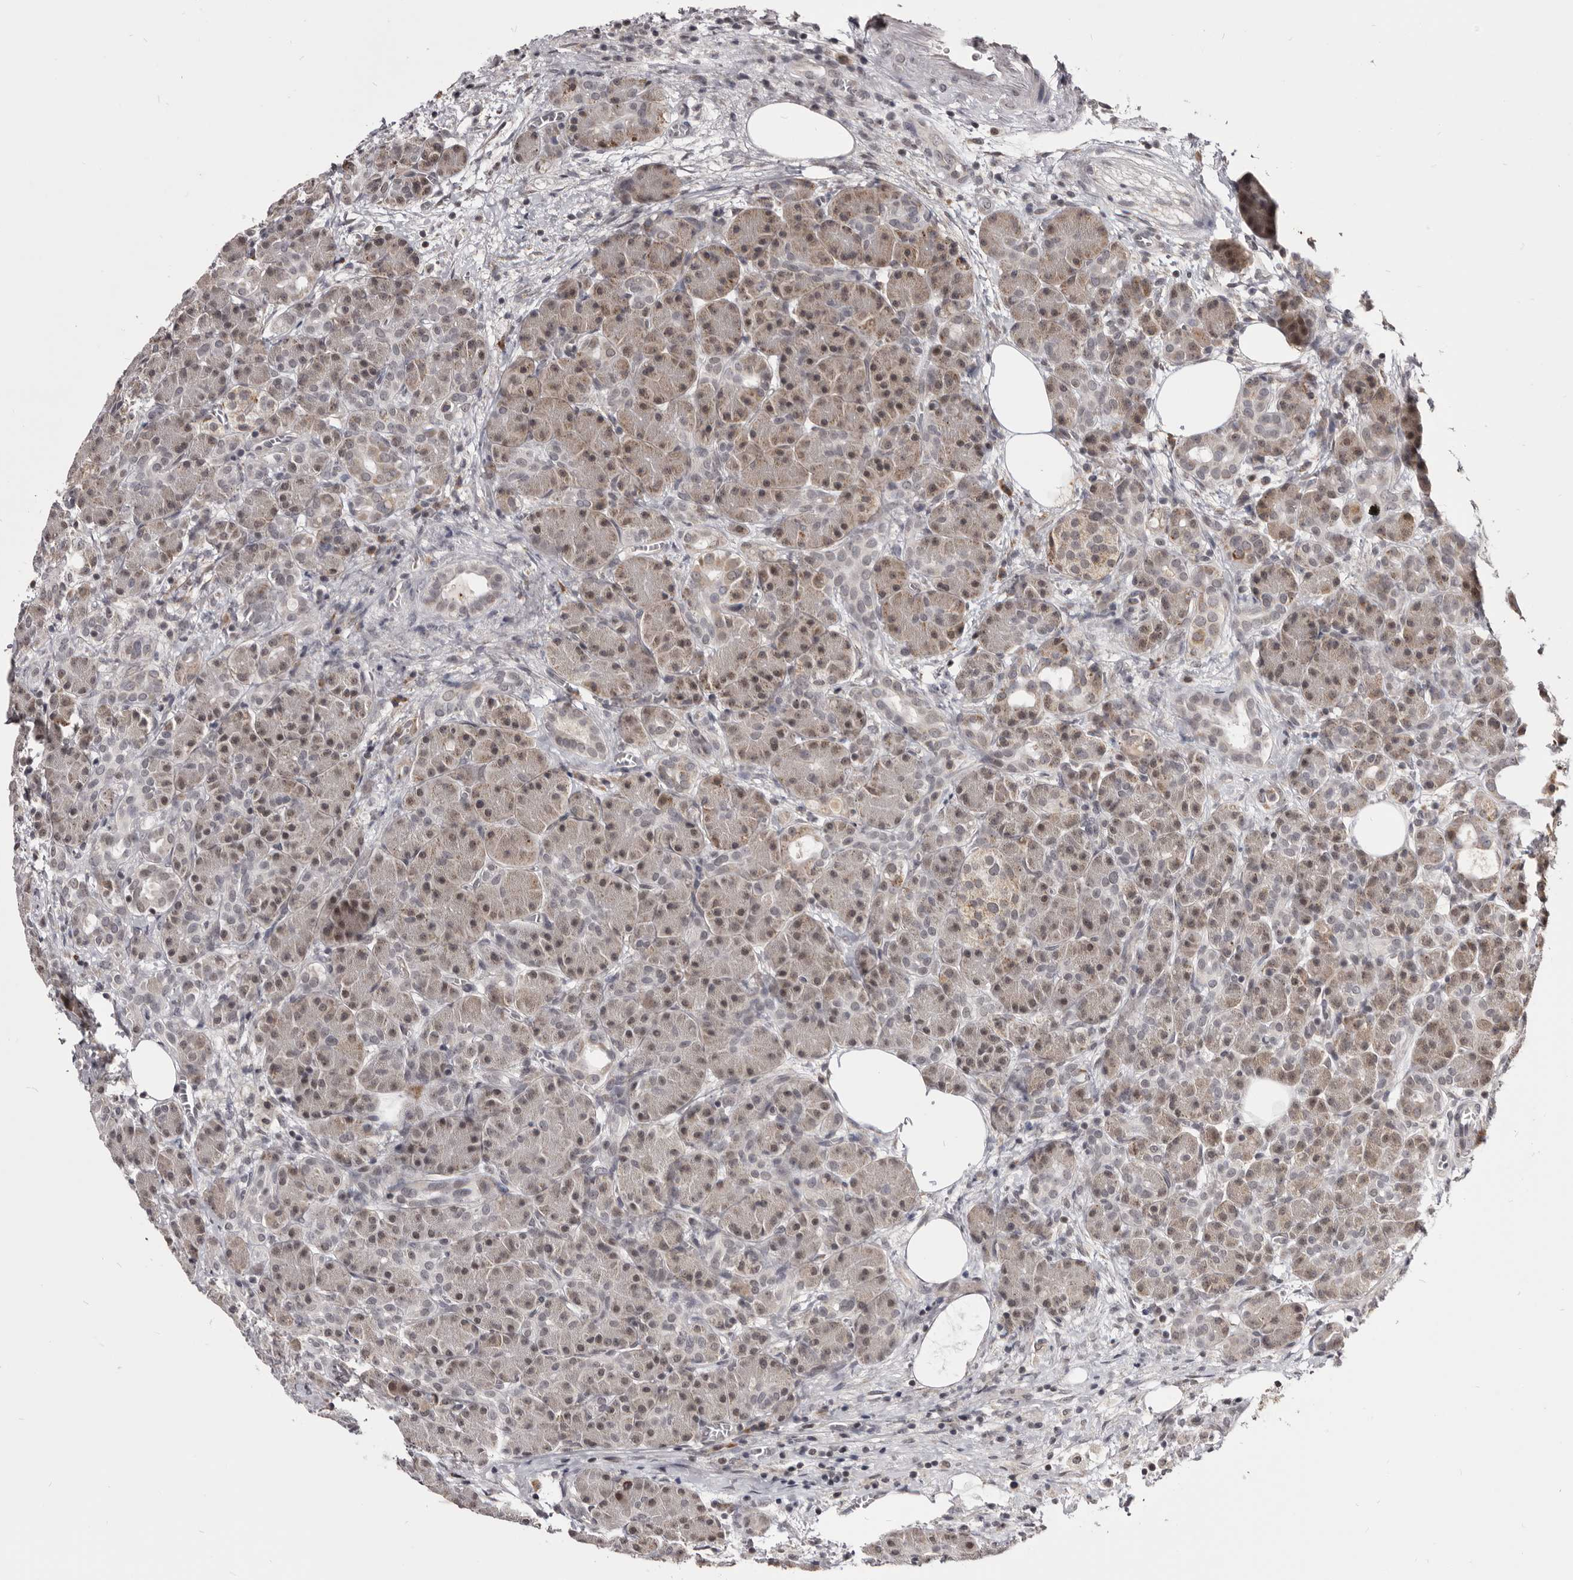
{"staining": {"intensity": "moderate", "quantity": "25%-75%", "location": "cytoplasmic/membranous,nuclear"}, "tissue": "pancreas", "cell_type": "Exocrine glandular cells", "image_type": "normal", "snomed": [{"axis": "morphology", "description": "Normal tissue, NOS"}, {"axis": "topography", "description": "Pancreas"}], "caption": "Pancreas stained with DAB immunohistochemistry demonstrates medium levels of moderate cytoplasmic/membranous,nuclear positivity in approximately 25%-75% of exocrine glandular cells. (DAB (3,3'-diaminobenzidine) IHC with brightfield microscopy, high magnification).", "gene": "THUMPD1", "patient": {"sex": "male", "age": 63}}